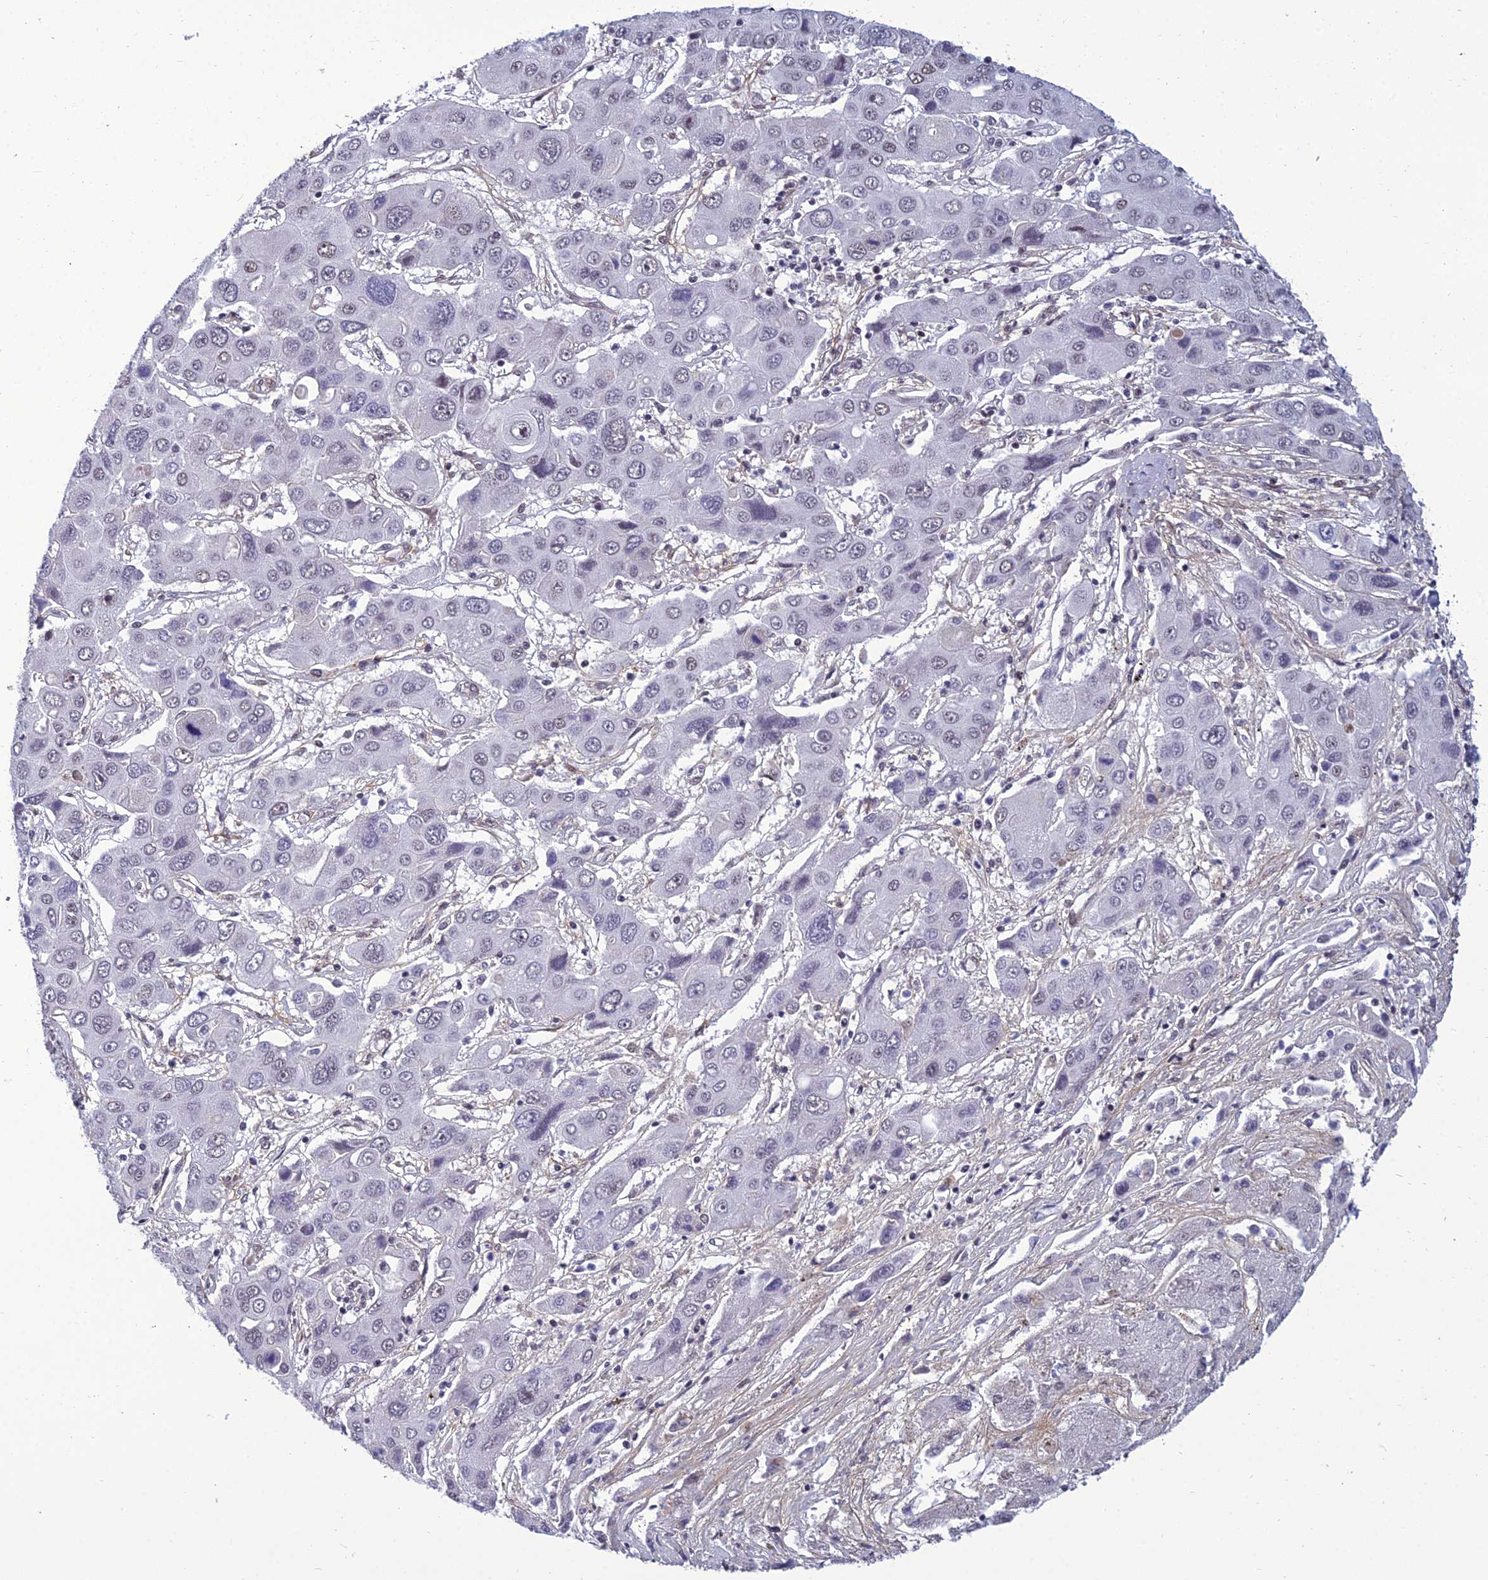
{"staining": {"intensity": "weak", "quantity": "25%-75%", "location": "nuclear"}, "tissue": "liver cancer", "cell_type": "Tumor cells", "image_type": "cancer", "snomed": [{"axis": "morphology", "description": "Cholangiocarcinoma"}, {"axis": "topography", "description": "Liver"}], "caption": "IHC (DAB (3,3'-diaminobenzidine)) staining of human liver cancer shows weak nuclear protein expression in about 25%-75% of tumor cells. (DAB (3,3'-diaminobenzidine) IHC with brightfield microscopy, high magnification).", "gene": "RSRC1", "patient": {"sex": "male", "age": 67}}